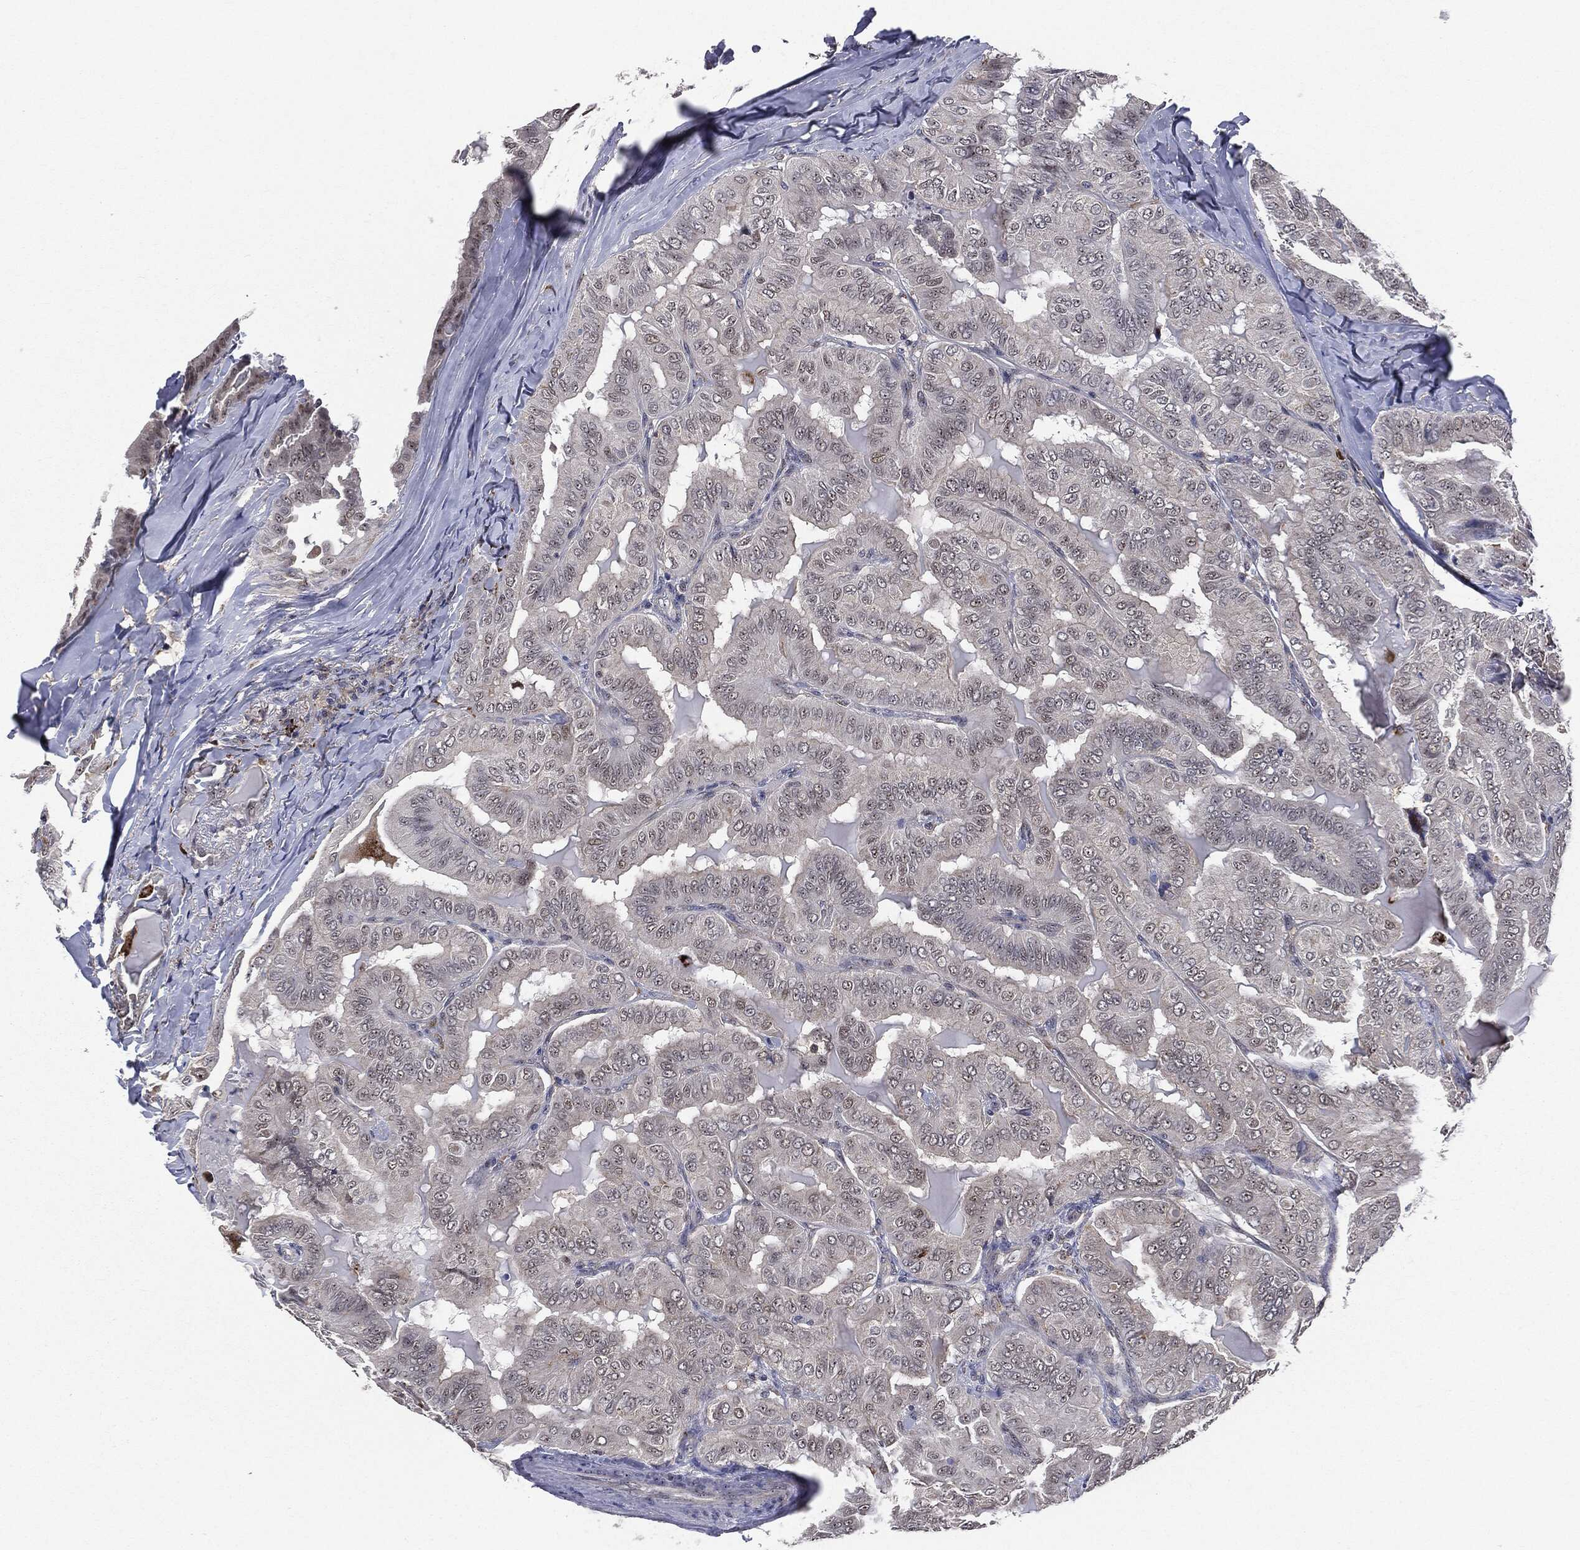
{"staining": {"intensity": "negative", "quantity": "none", "location": "none"}, "tissue": "thyroid cancer", "cell_type": "Tumor cells", "image_type": "cancer", "snomed": [{"axis": "morphology", "description": "Papillary adenocarcinoma, NOS"}, {"axis": "topography", "description": "Thyroid gland"}], "caption": "Papillary adenocarcinoma (thyroid) was stained to show a protein in brown. There is no significant positivity in tumor cells. (DAB immunohistochemistry (IHC), high magnification).", "gene": "TRMT1L", "patient": {"sex": "female", "age": 68}}